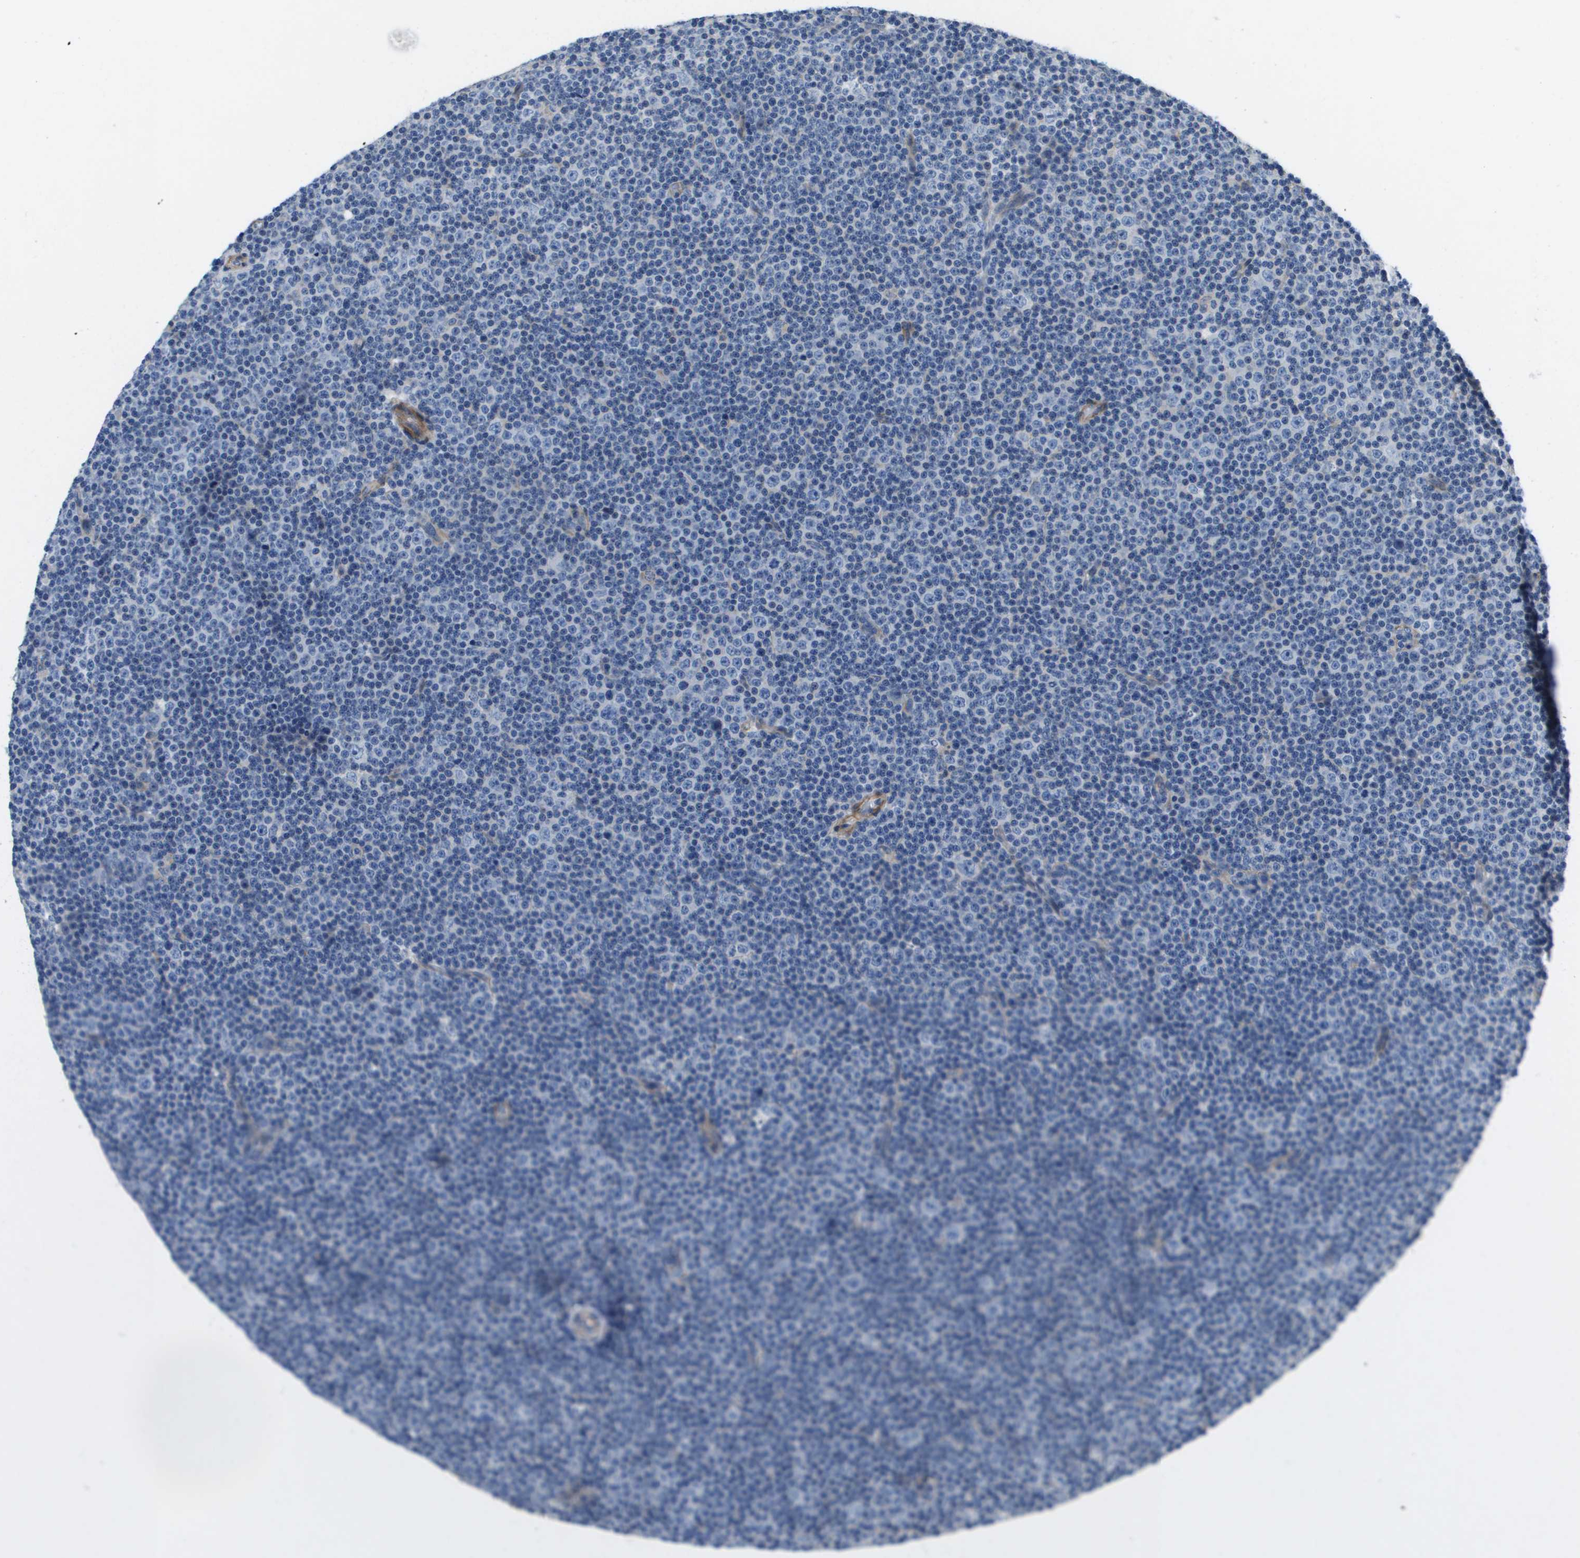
{"staining": {"intensity": "negative", "quantity": "none", "location": "none"}, "tissue": "lymphoma", "cell_type": "Tumor cells", "image_type": "cancer", "snomed": [{"axis": "morphology", "description": "Malignant lymphoma, non-Hodgkin's type, Low grade"}, {"axis": "topography", "description": "Lymph node"}], "caption": "The image demonstrates no significant positivity in tumor cells of lymphoma.", "gene": "LPP", "patient": {"sex": "female", "age": 67}}